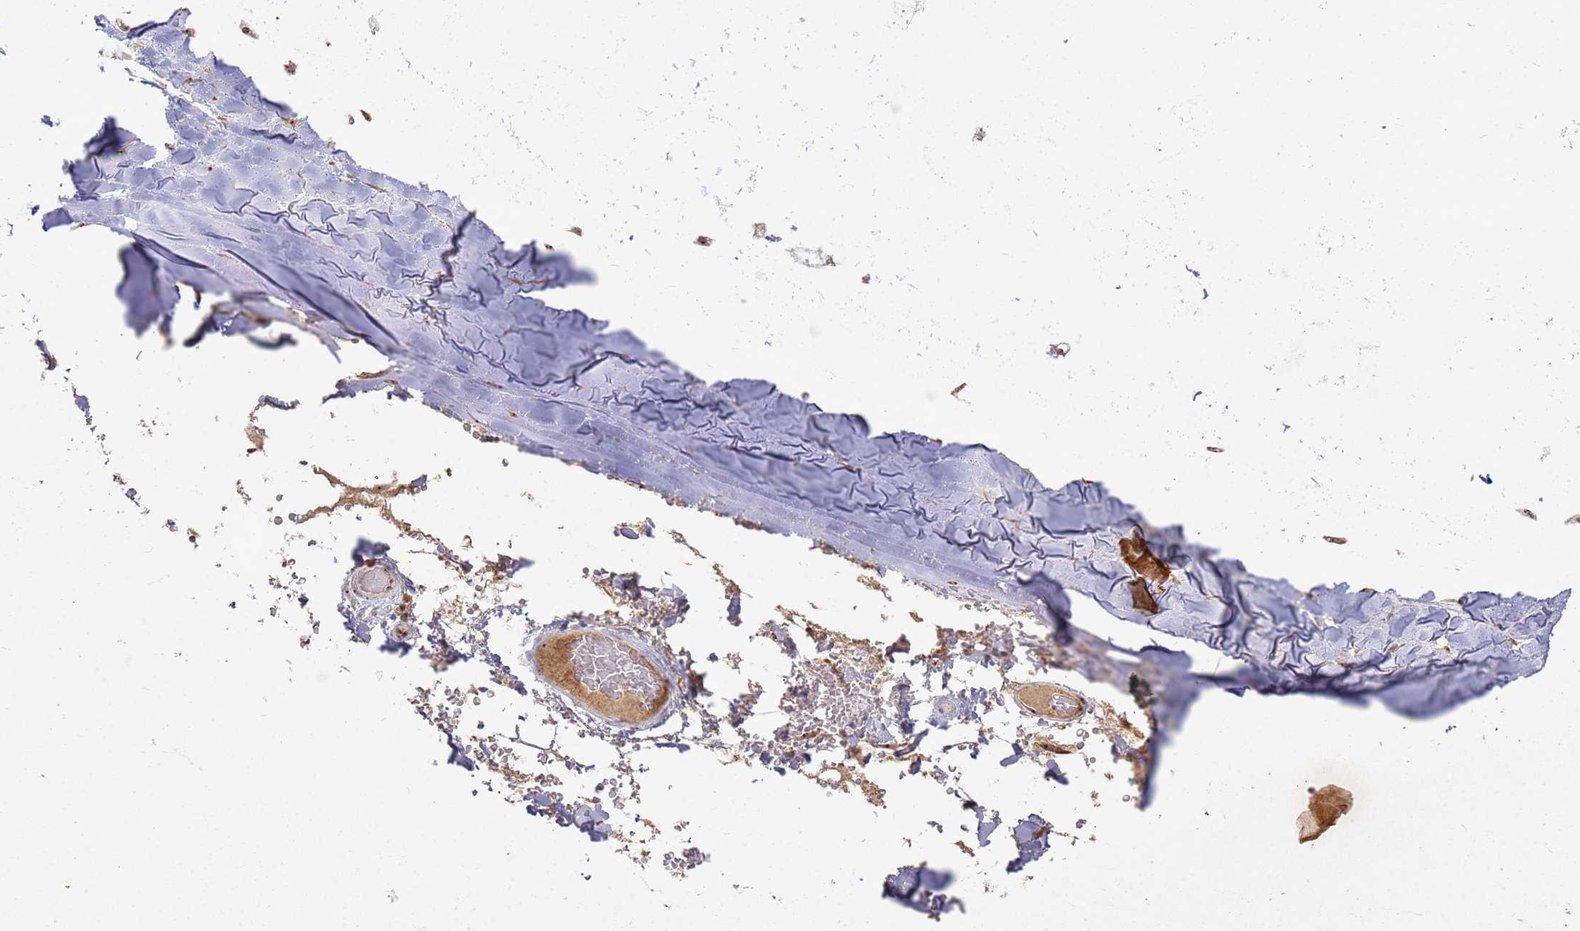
{"staining": {"intensity": "moderate", "quantity": ">75%", "location": "cytoplasmic/membranous"}, "tissue": "adipose tissue", "cell_type": "Adipocytes", "image_type": "normal", "snomed": [{"axis": "morphology", "description": "Normal tissue, NOS"}, {"axis": "morphology", "description": "Squamous cell carcinoma, NOS"}, {"axis": "topography", "description": "Lymph node"}, {"axis": "topography", "description": "Bronchus"}, {"axis": "topography", "description": "Lung"}], "caption": "Protein staining of benign adipose tissue reveals moderate cytoplasmic/membranous staining in approximately >75% of adipocytes. (Brightfield microscopy of DAB IHC at high magnification).", "gene": "UTP11", "patient": {"sex": "male", "age": 66}}